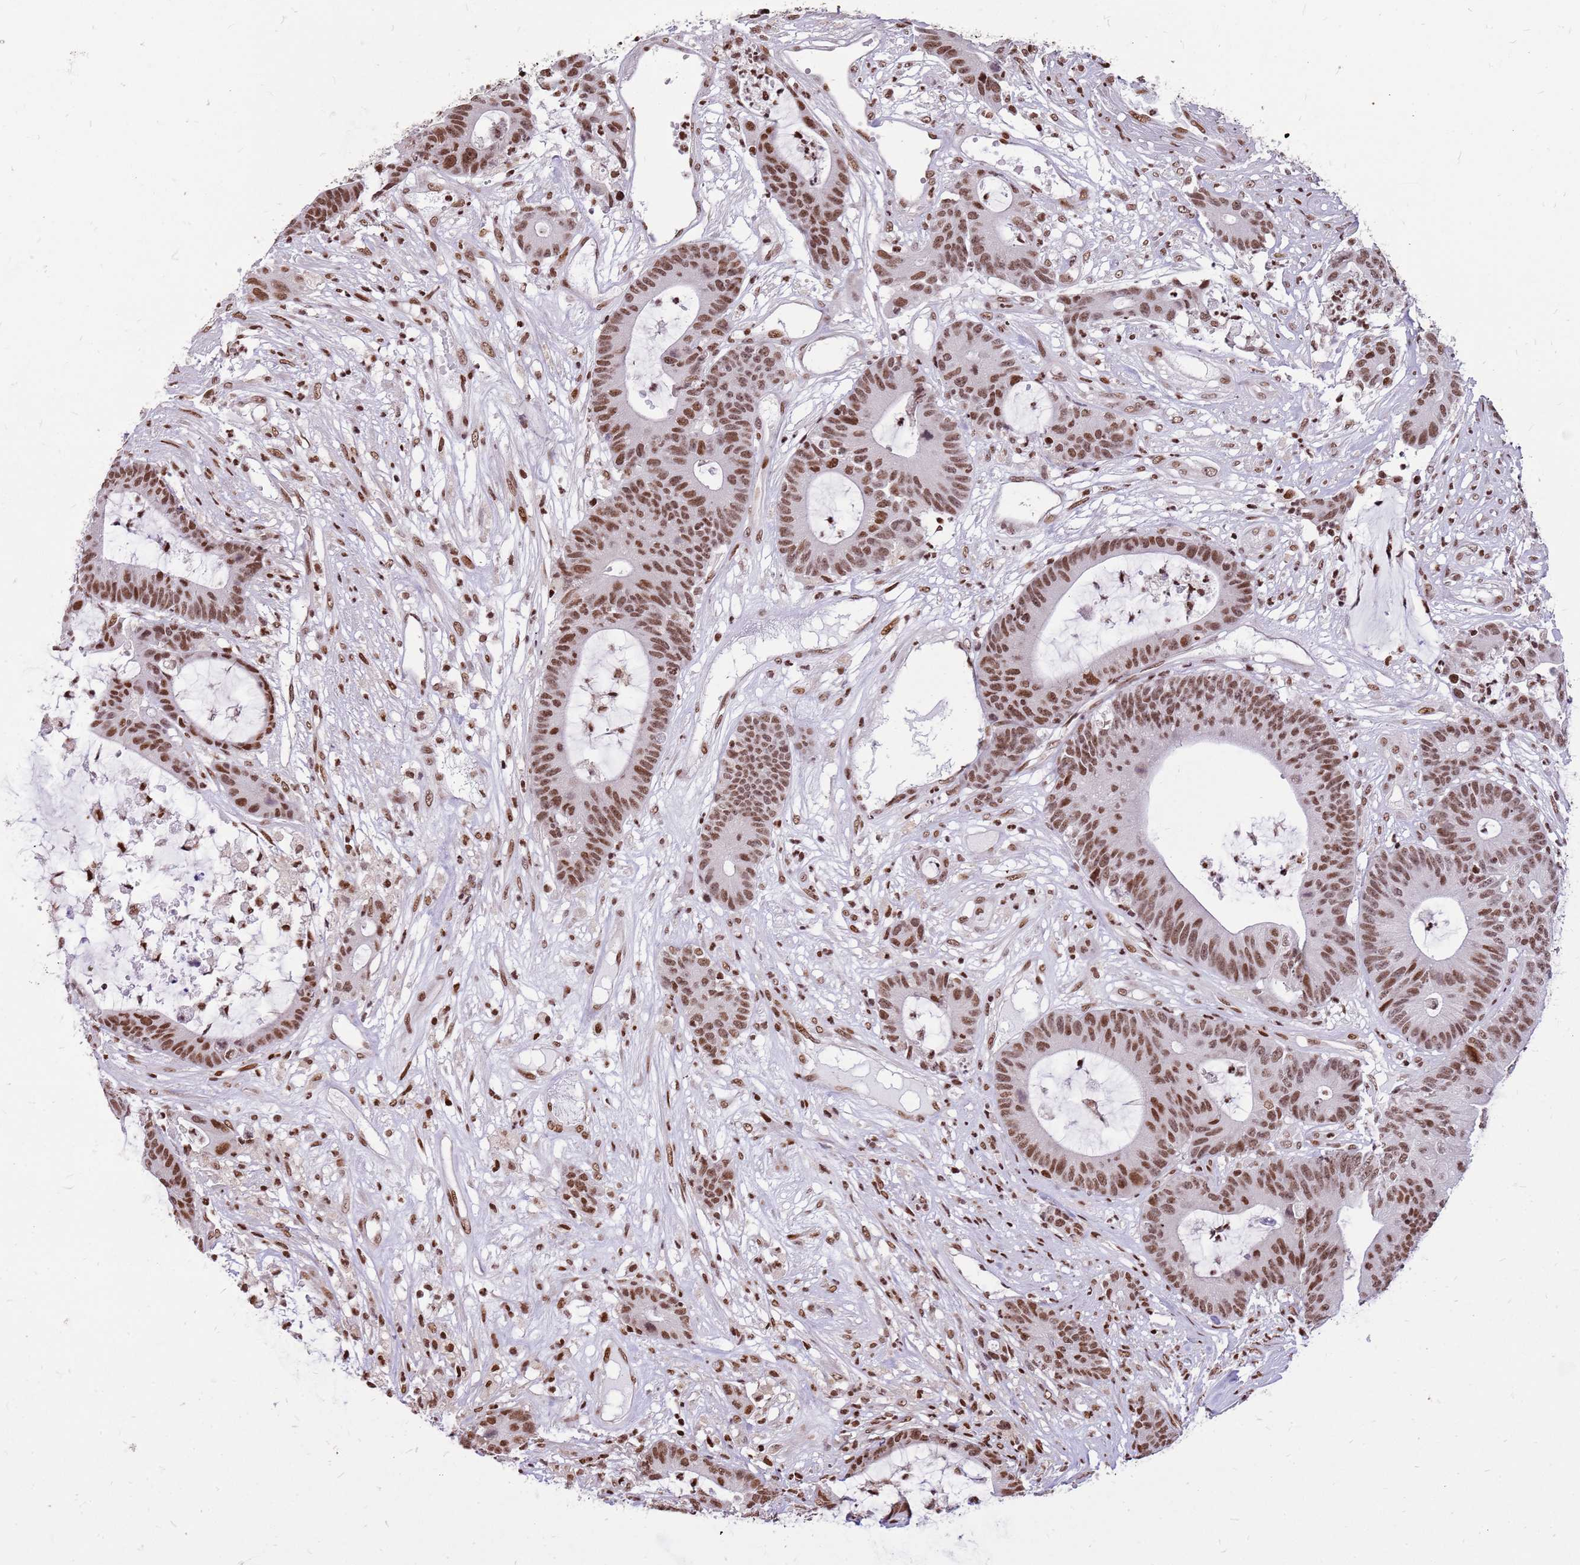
{"staining": {"intensity": "moderate", "quantity": ">75%", "location": "nuclear"}, "tissue": "colorectal cancer", "cell_type": "Tumor cells", "image_type": "cancer", "snomed": [{"axis": "morphology", "description": "Adenocarcinoma, NOS"}, {"axis": "topography", "description": "Colon"}], "caption": "Immunohistochemical staining of adenocarcinoma (colorectal) exhibits medium levels of moderate nuclear protein expression in about >75% of tumor cells.", "gene": "WASHC4", "patient": {"sex": "female", "age": 84}}